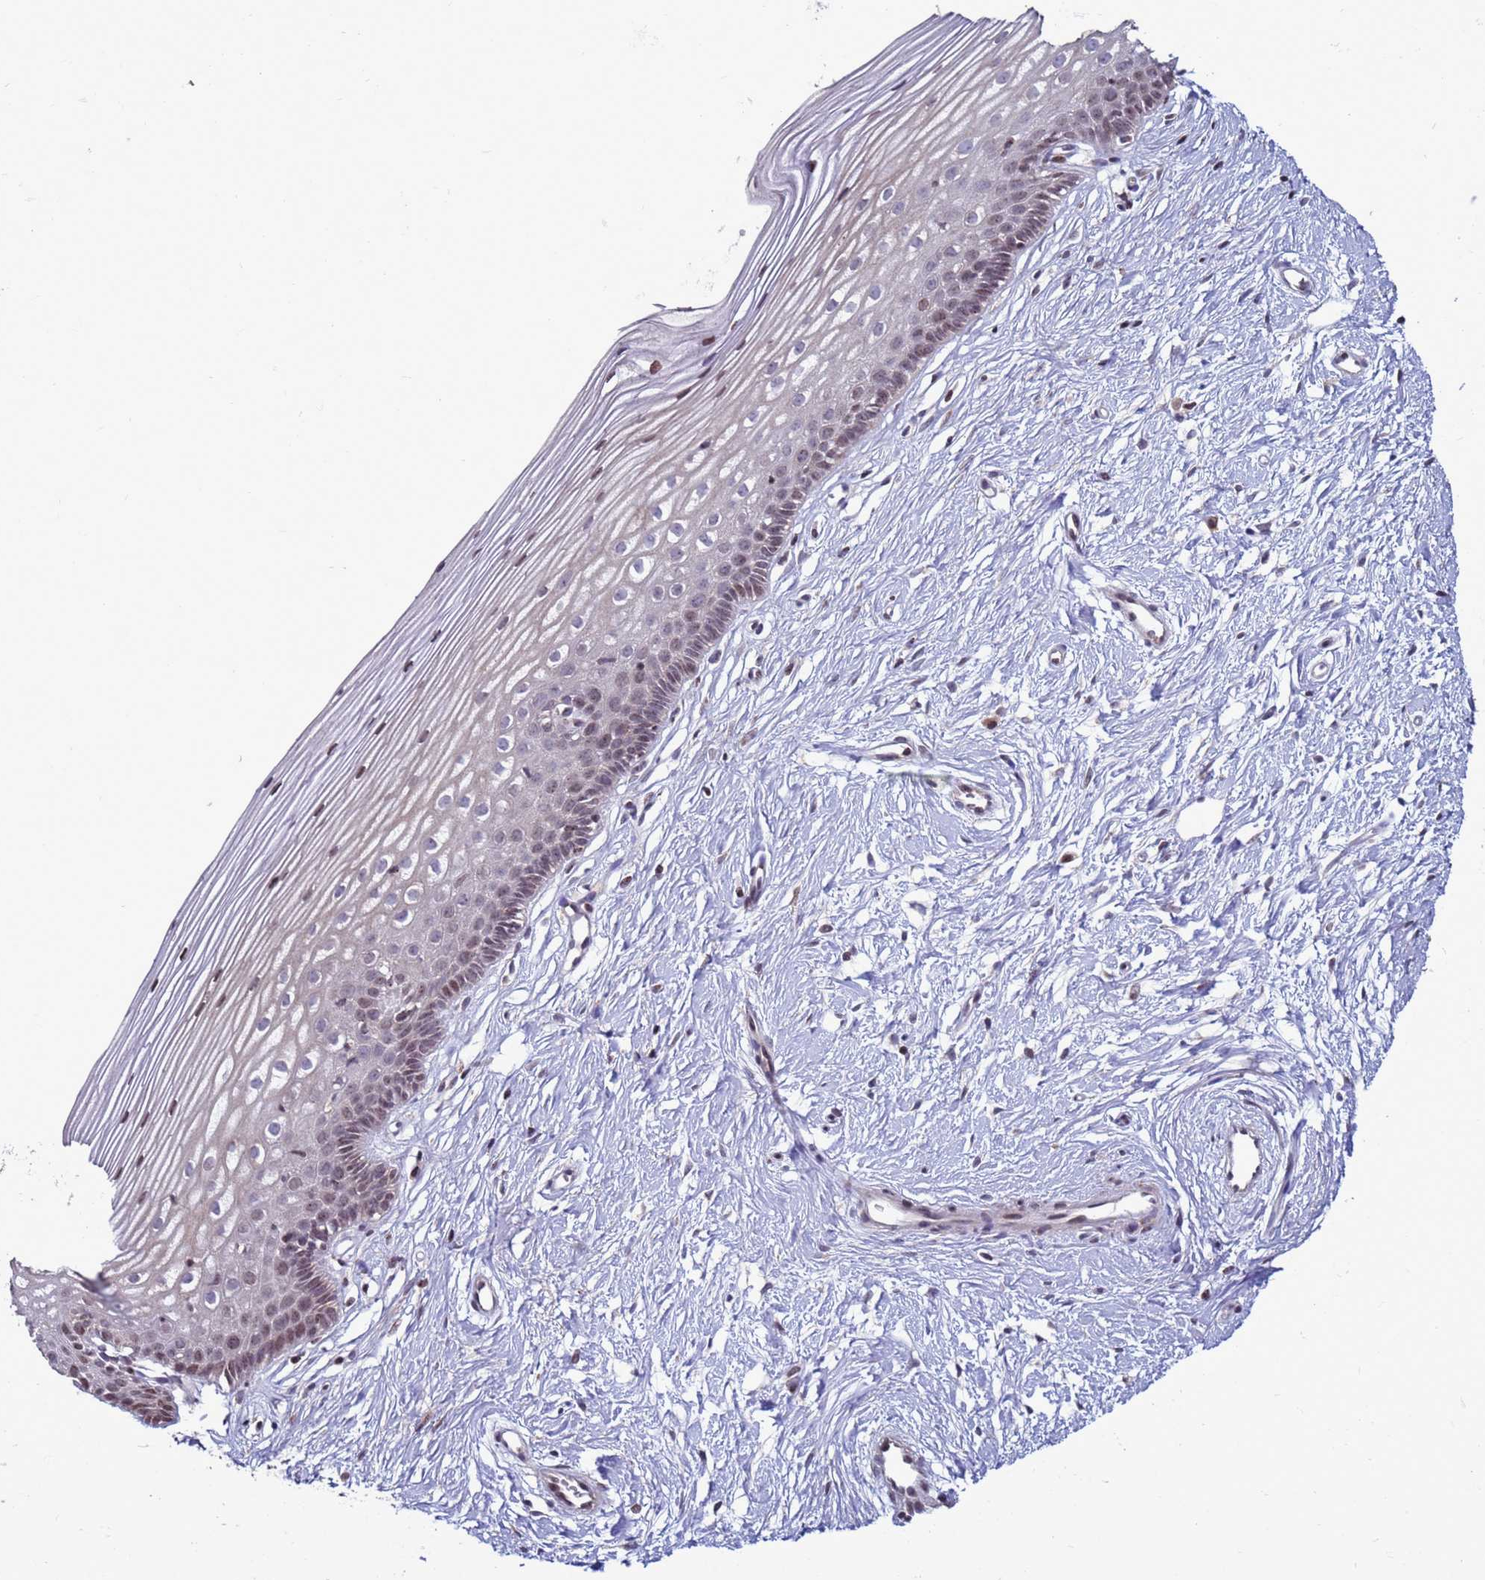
{"staining": {"intensity": "negative", "quantity": "none", "location": "none"}, "tissue": "cervix", "cell_type": "Glandular cells", "image_type": "normal", "snomed": [{"axis": "morphology", "description": "Normal tissue, NOS"}, {"axis": "topography", "description": "Cervix"}], "caption": "A high-resolution micrograph shows immunohistochemistry staining of benign cervix, which shows no significant positivity in glandular cells. Nuclei are stained in blue.", "gene": "HGH1", "patient": {"sex": "female", "age": 40}}